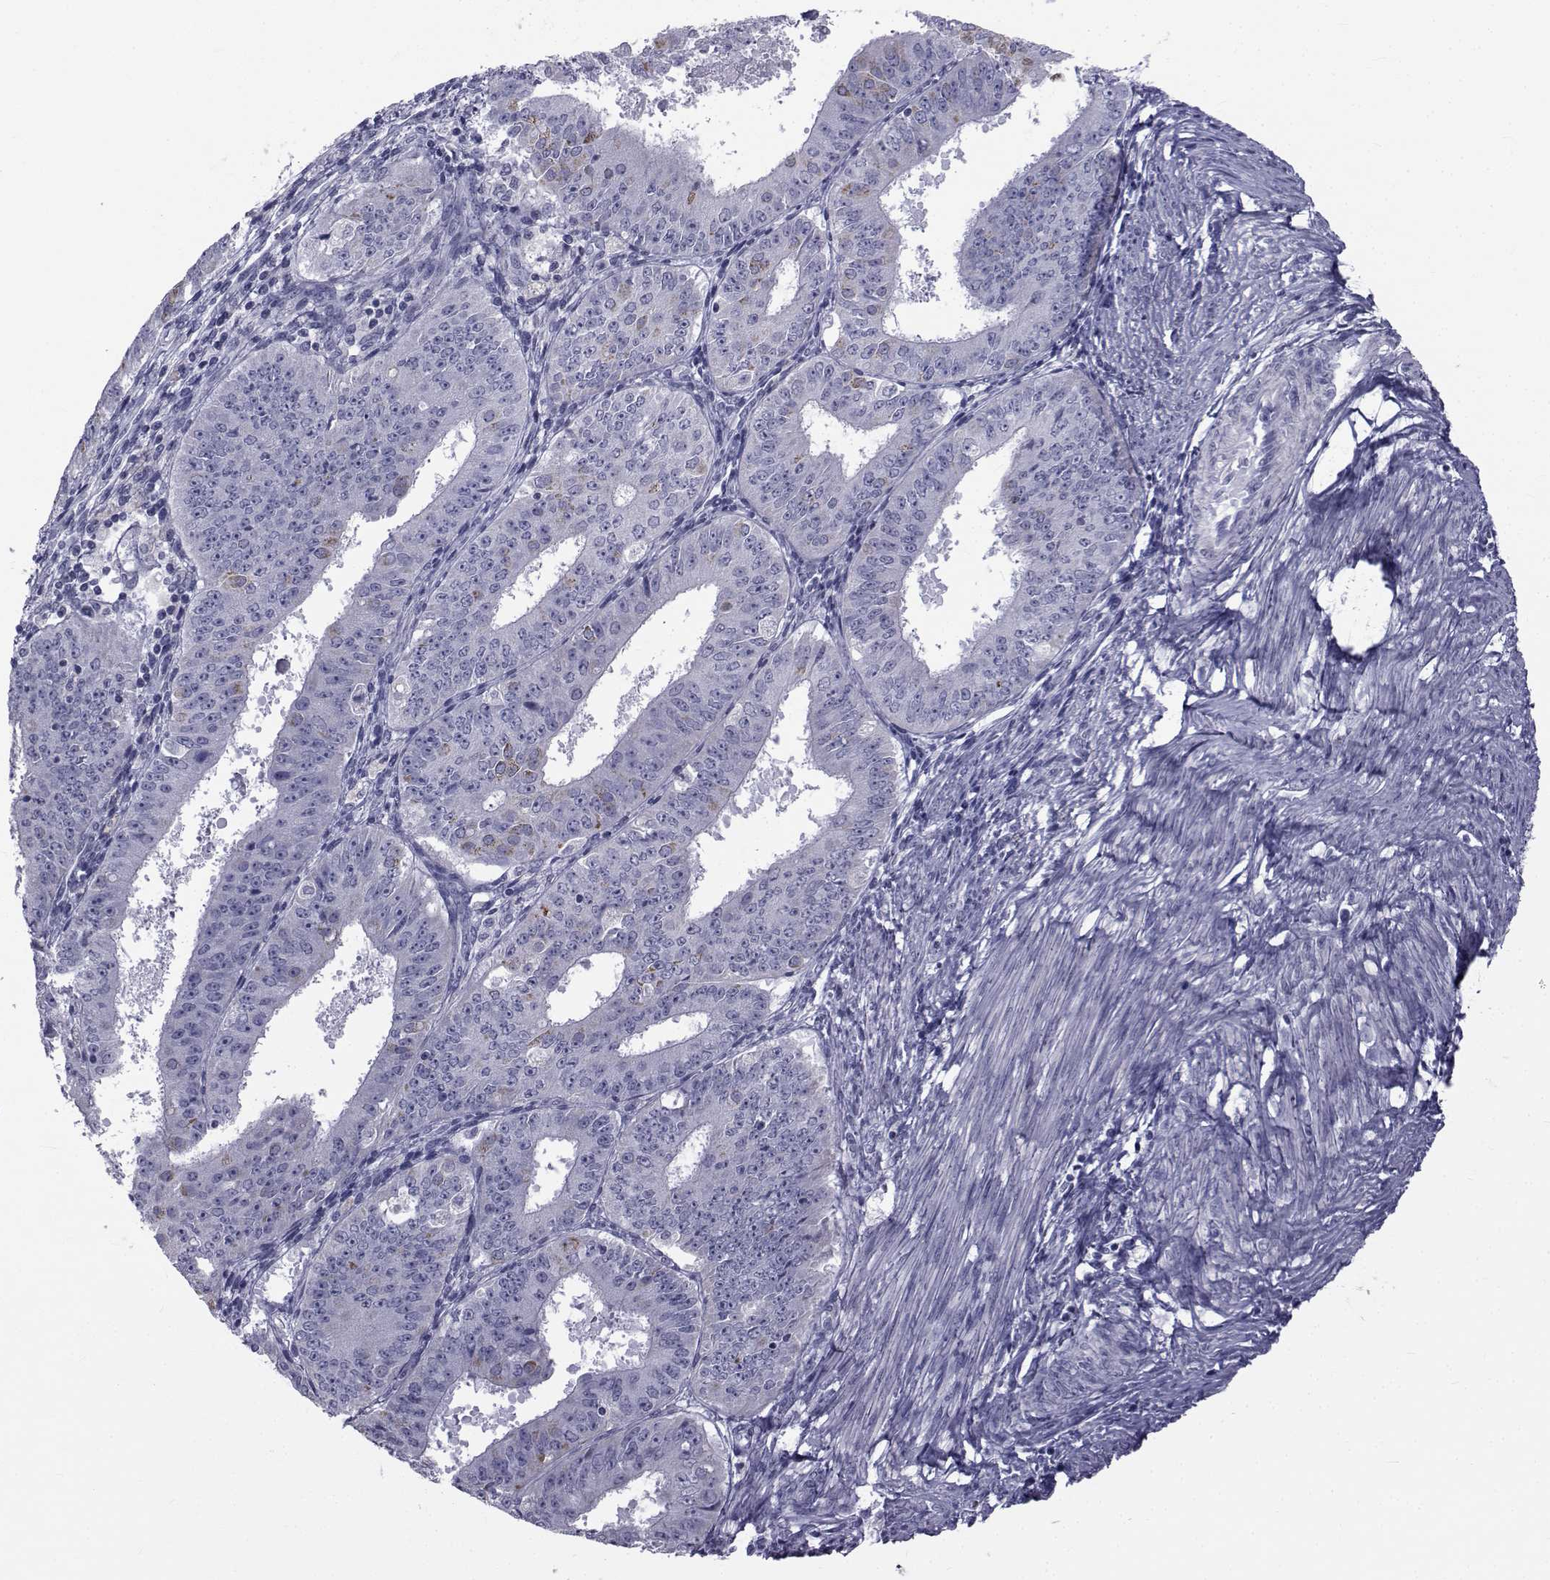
{"staining": {"intensity": "strong", "quantity": "<25%", "location": "cytoplasmic/membranous"}, "tissue": "ovarian cancer", "cell_type": "Tumor cells", "image_type": "cancer", "snomed": [{"axis": "morphology", "description": "Carcinoma, endometroid"}, {"axis": "topography", "description": "Ovary"}], "caption": "A photomicrograph showing strong cytoplasmic/membranous staining in about <25% of tumor cells in endometroid carcinoma (ovarian), as visualized by brown immunohistochemical staining.", "gene": "FDXR", "patient": {"sex": "female", "age": 42}}